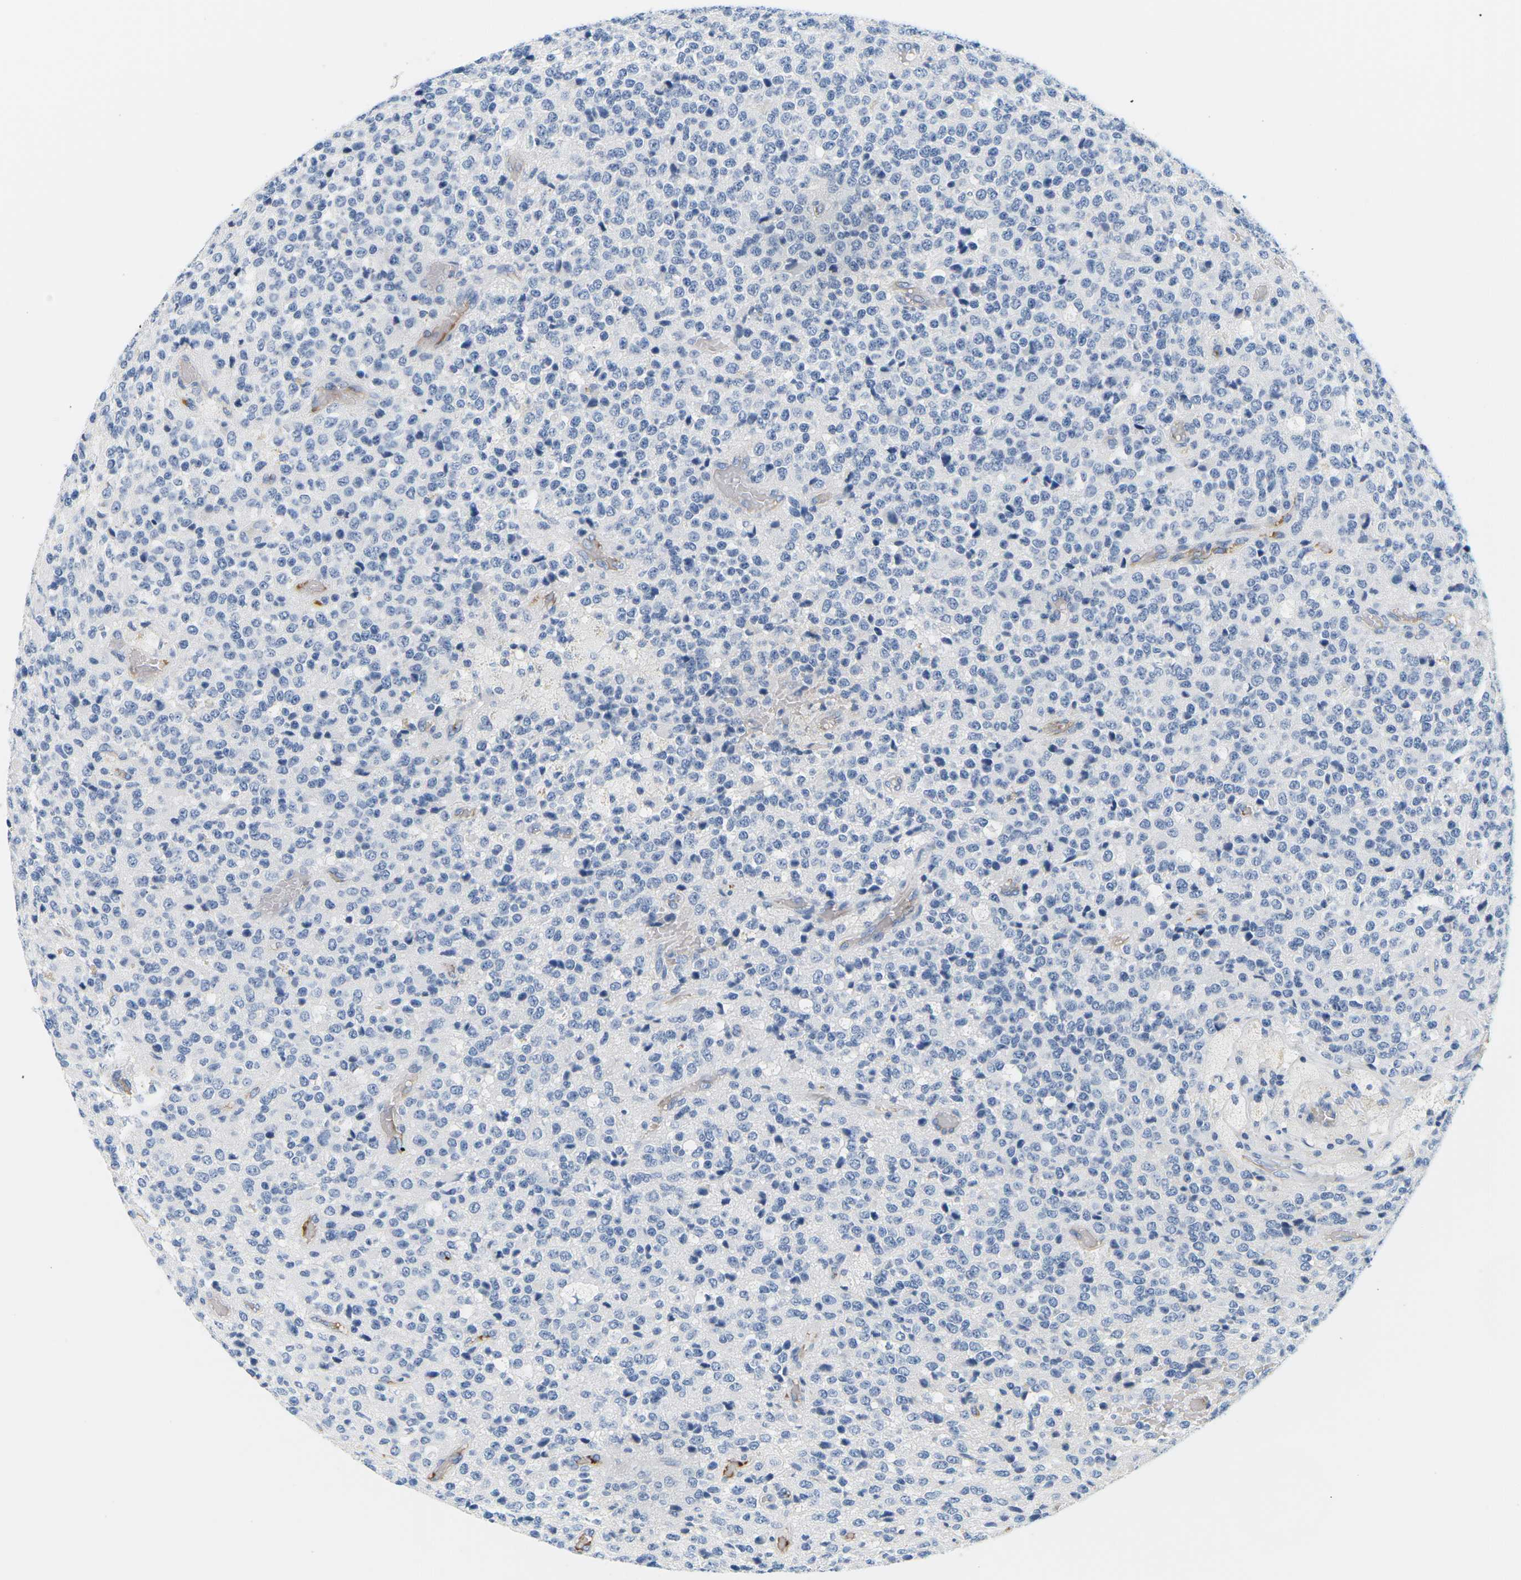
{"staining": {"intensity": "negative", "quantity": "none", "location": "none"}, "tissue": "glioma", "cell_type": "Tumor cells", "image_type": "cancer", "snomed": [{"axis": "morphology", "description": "Glioma, malignant, High grade"}, {"axis": "topography", "description": "pancreas cauda"}], "caption": "Image shows no significant protein expression in tumor cells of glioma.", "gene": "APOB", "patient": {"sex": "male", "age": 60}}